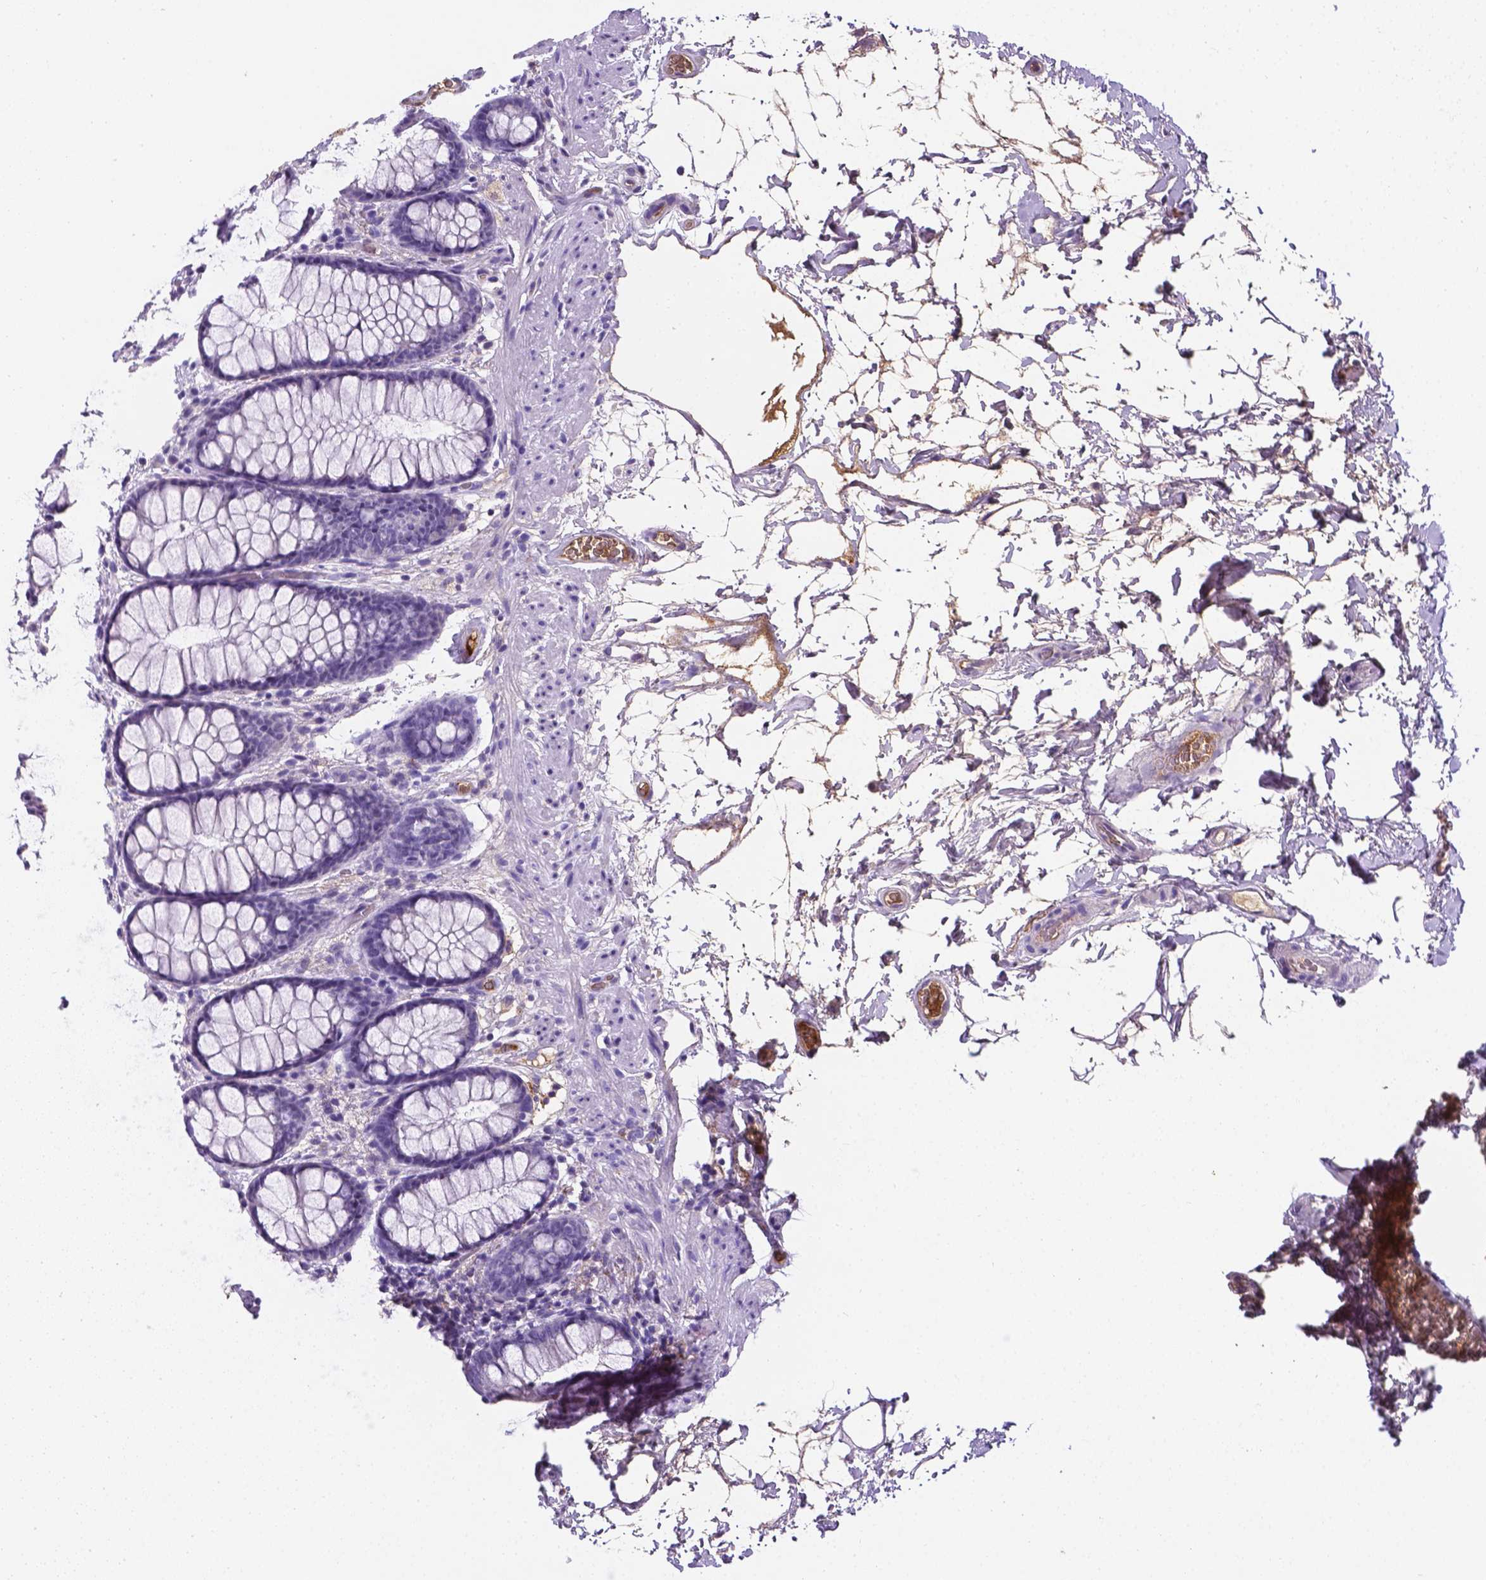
{"staining": {"intensity": "negative", "quantity": "none", "location": "none"}, "tissue": "rectum", "cell_type": "Glandular cells", "image_type": "normal", "snomed": [{"axis": "morphology", "description": "Normal tissue, NOS"}, {"axis": "topography", "description": "Rectum"}], "caption": "This is a micrograph of immunohistochemistry (IHC) staining of benign rectum, which shows no staining in glandular cells.", "gene": "APOE", "patient": {"sex": "female", "age": 62}}